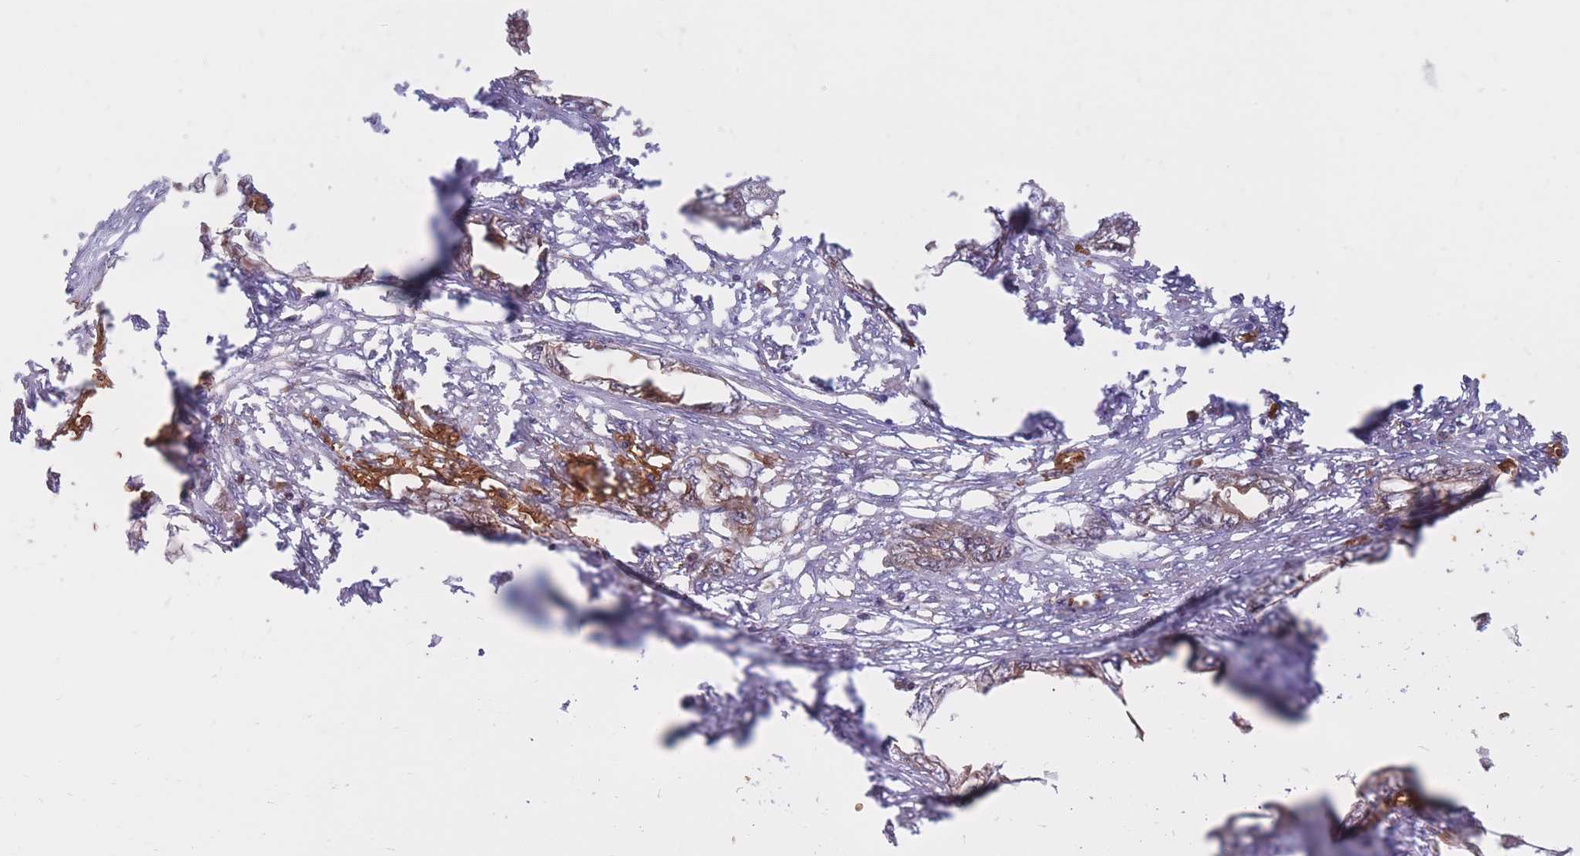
{"staining": {"intensity": "moderate", "quantity": "<25%", "location": "cytoplasmic/membranous"}, "tissue": "endometrial cancer", "cell_type": "Tumor cells", "image_type": "cancer", "snomed": [{"axis": "morphology", "description": "Adenocarcinoma, NOS"}, {"axis": "morphology", "description": "Adenocarcinoma, metastatic, NOS"}, {"axis": "topography", "description": "Adipose tissue"}, {"axis": "topography", "description": "Endometrium"}], "caption": "This is a photomicrograph of immunohistochemistry staining of endometrial metastatic adenocarcinoma, which shows moderate positivity in the cytoplasmic/membranous of tumor cells.", "gene": "ATP10D", "patient": {"sex": "female", "age": 67}}